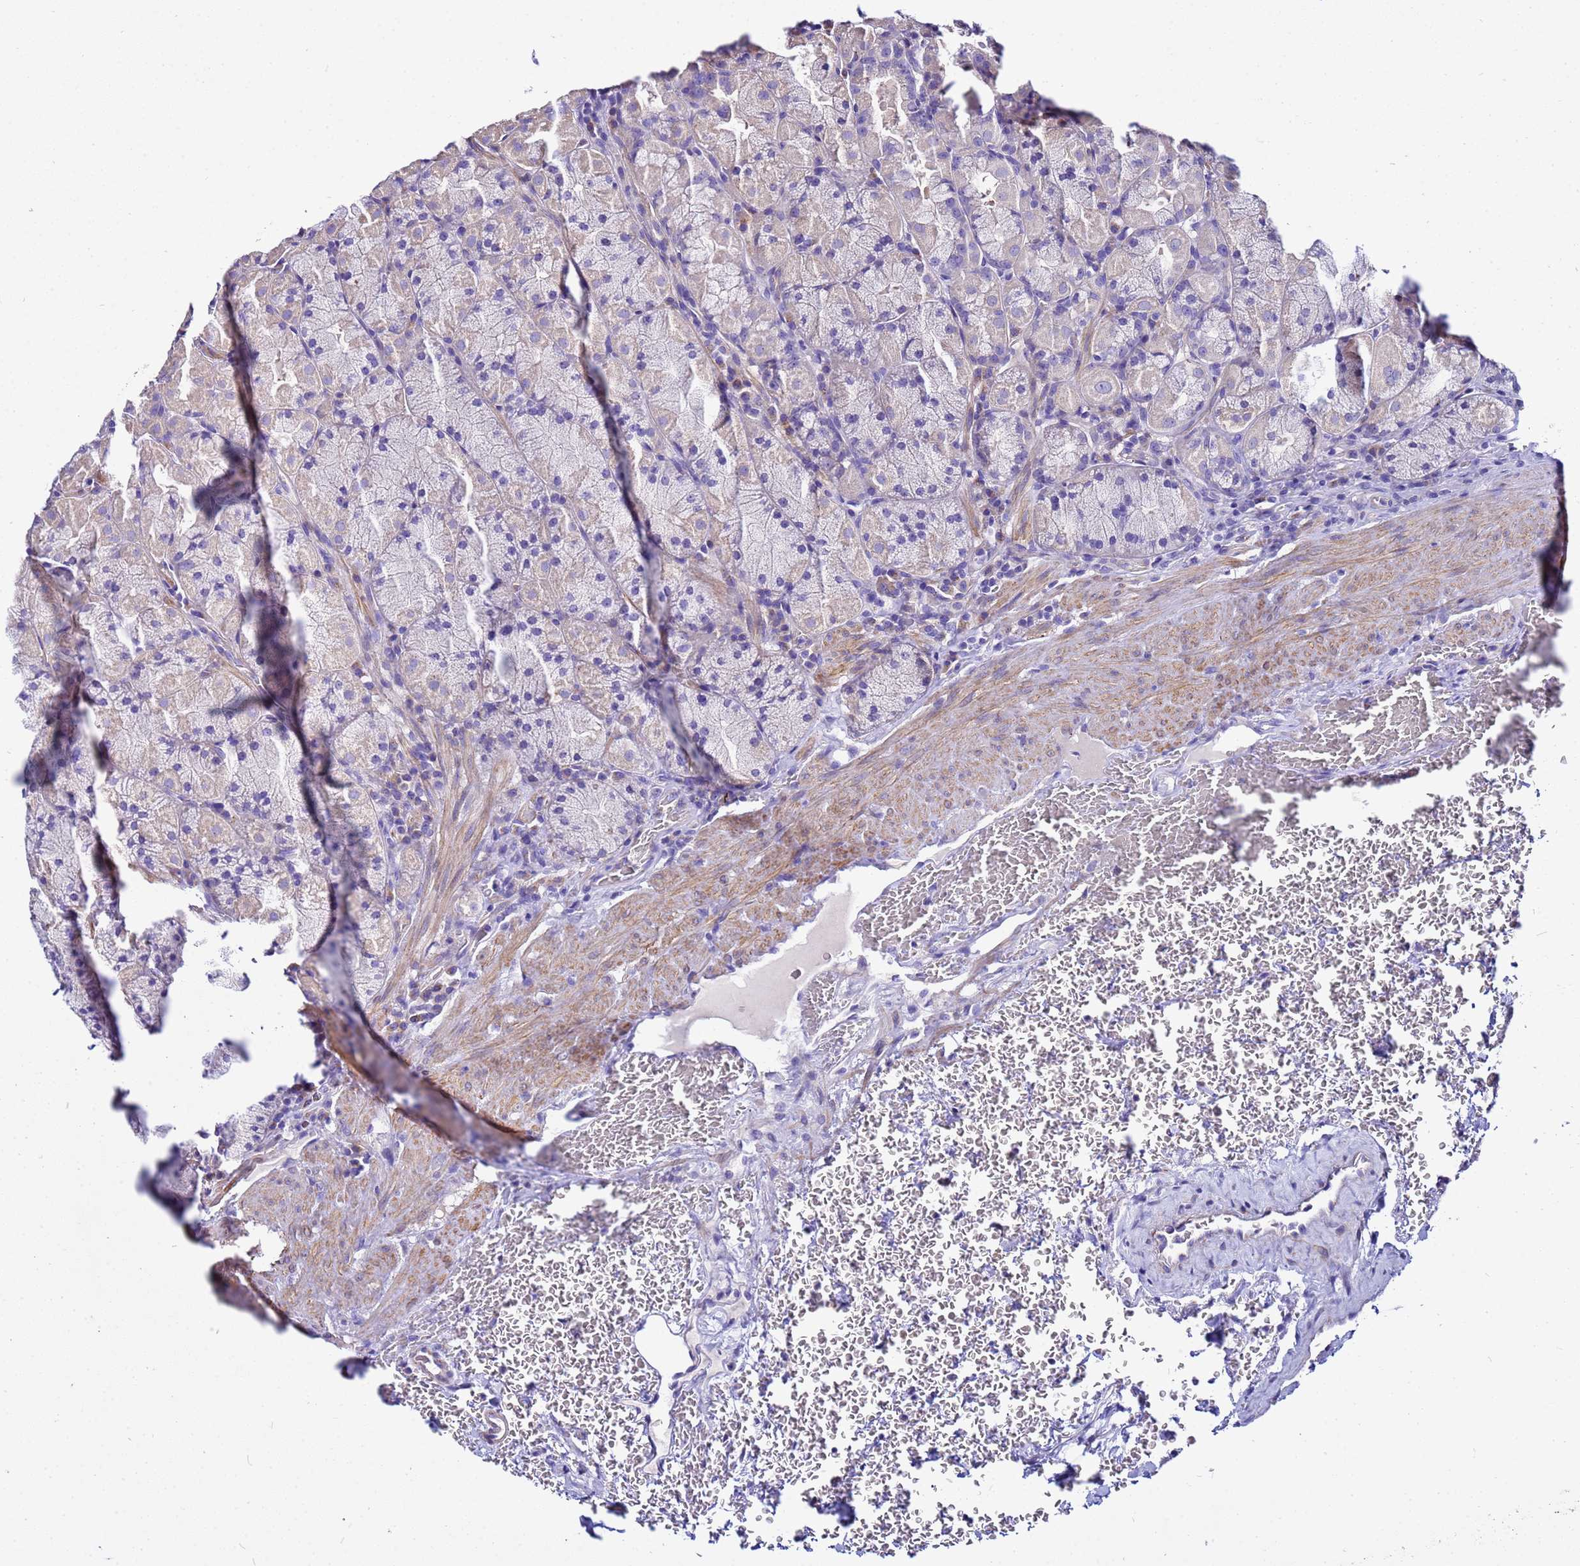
{"staining": {"intensity": "weak", "quantity": "<25%", "location": "cytoplasmic/membranous"}, "tissue": "stomach", "cell_type": "Glandular cells", "image_type": "normal", "snomed": [{"axis": "morphology", "description": "Normal tissue, NOS"}, {"axis": "topography", "description": "Stomach, upper"}, {"axis": "topography", "description": "Stomach, lower"}], "caption": "Histopathology image shows no protein expression in glandular cells of normal stomach.", "gene": "USP18", "patient": {"sex": "male", "age": 80}}